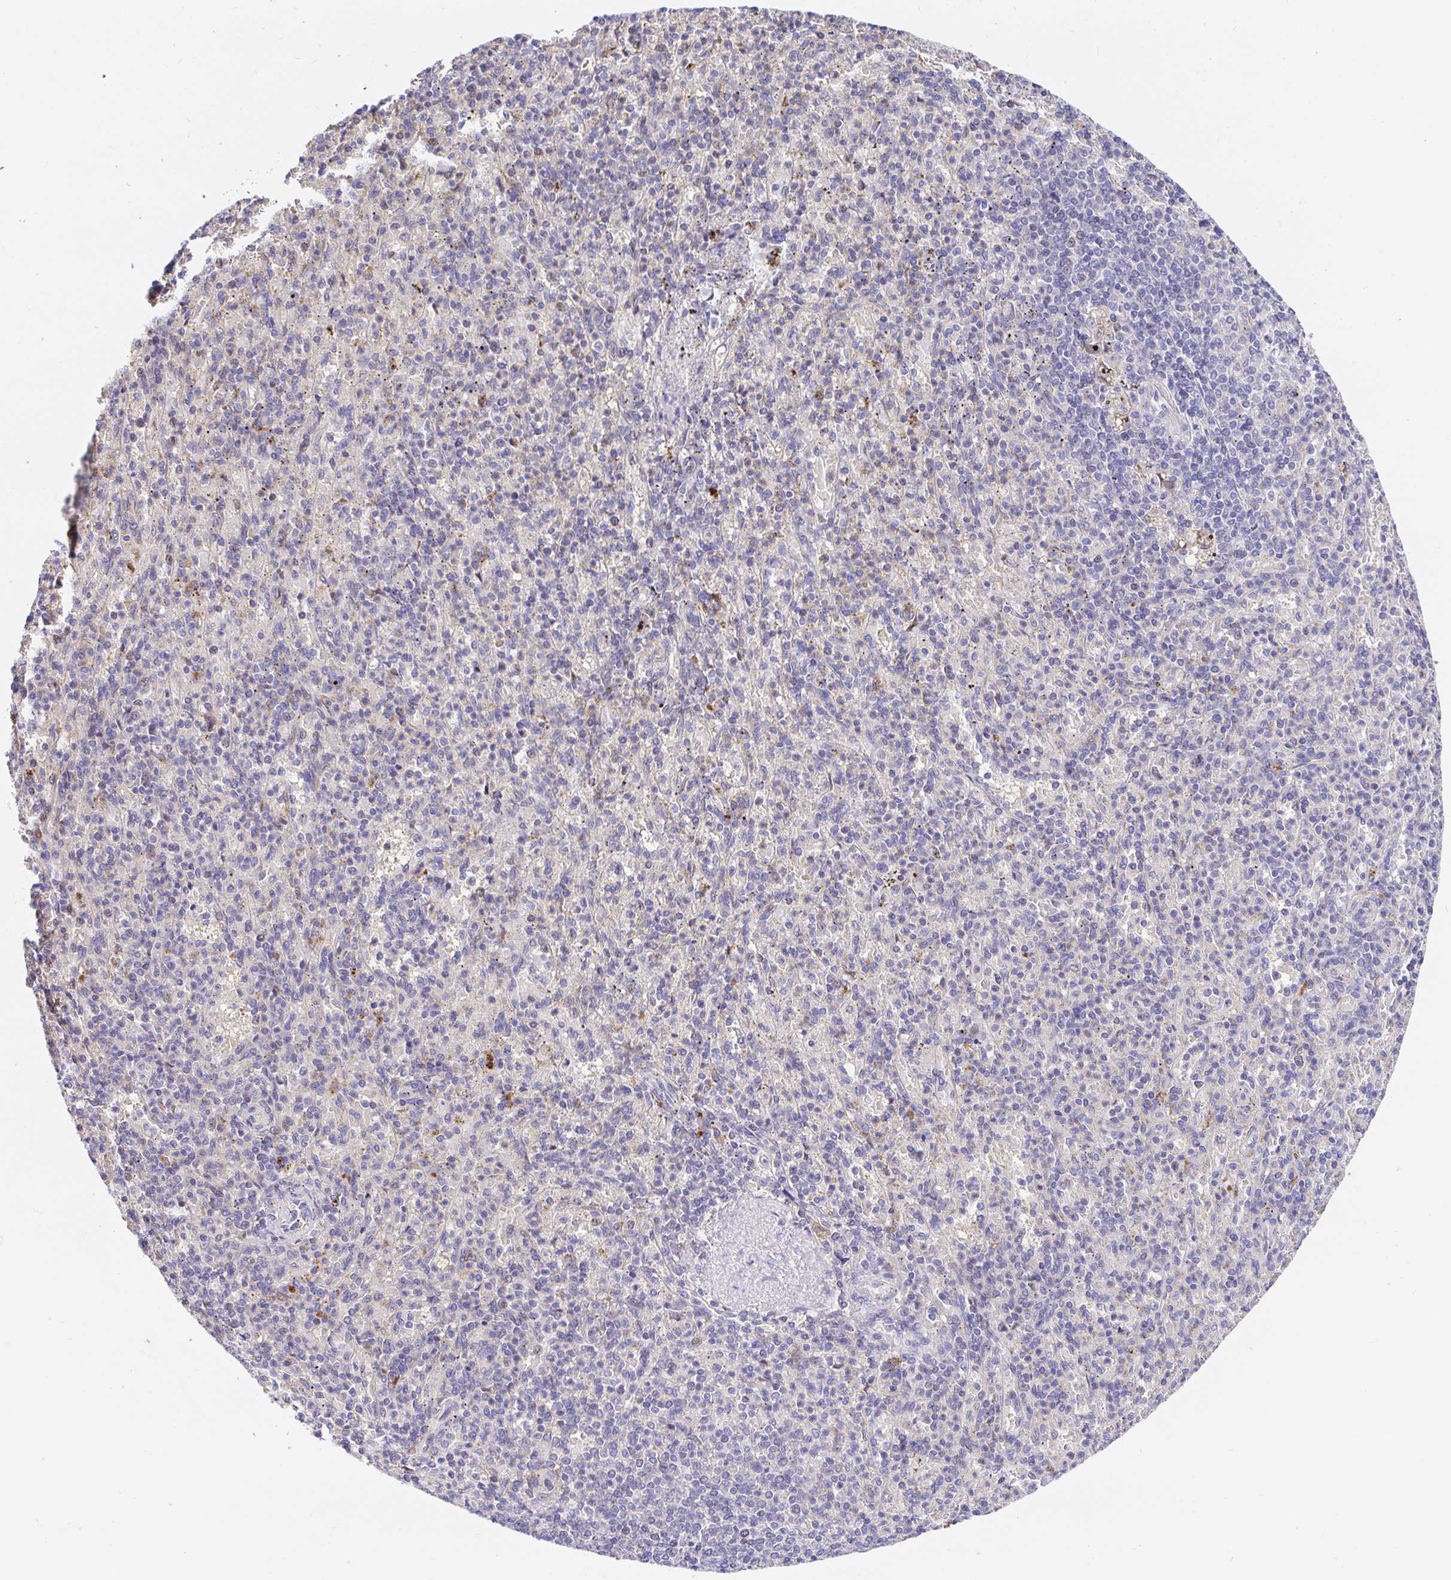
{"staining": {"intensity": "moderate", "quantity": "<25%", "location": "nuclear"}, "tissue": "spleen", "cell_type": "Cells in red pulp", "image_type": "normal", "snomed": [{"axis": "morphology", "description": "Normal tissue, NOS"}, {"axis": "topography", "description": "Spleen"}], "caption": "The micrograph reveals staining of unremarkable spleen, revealing moderate nuclear protein expression (brown color) within cells in red pulp. Nuclei are stained in blue.", "gene": "TIMELESS", "patient": {"sex": "female", "age": 74}}